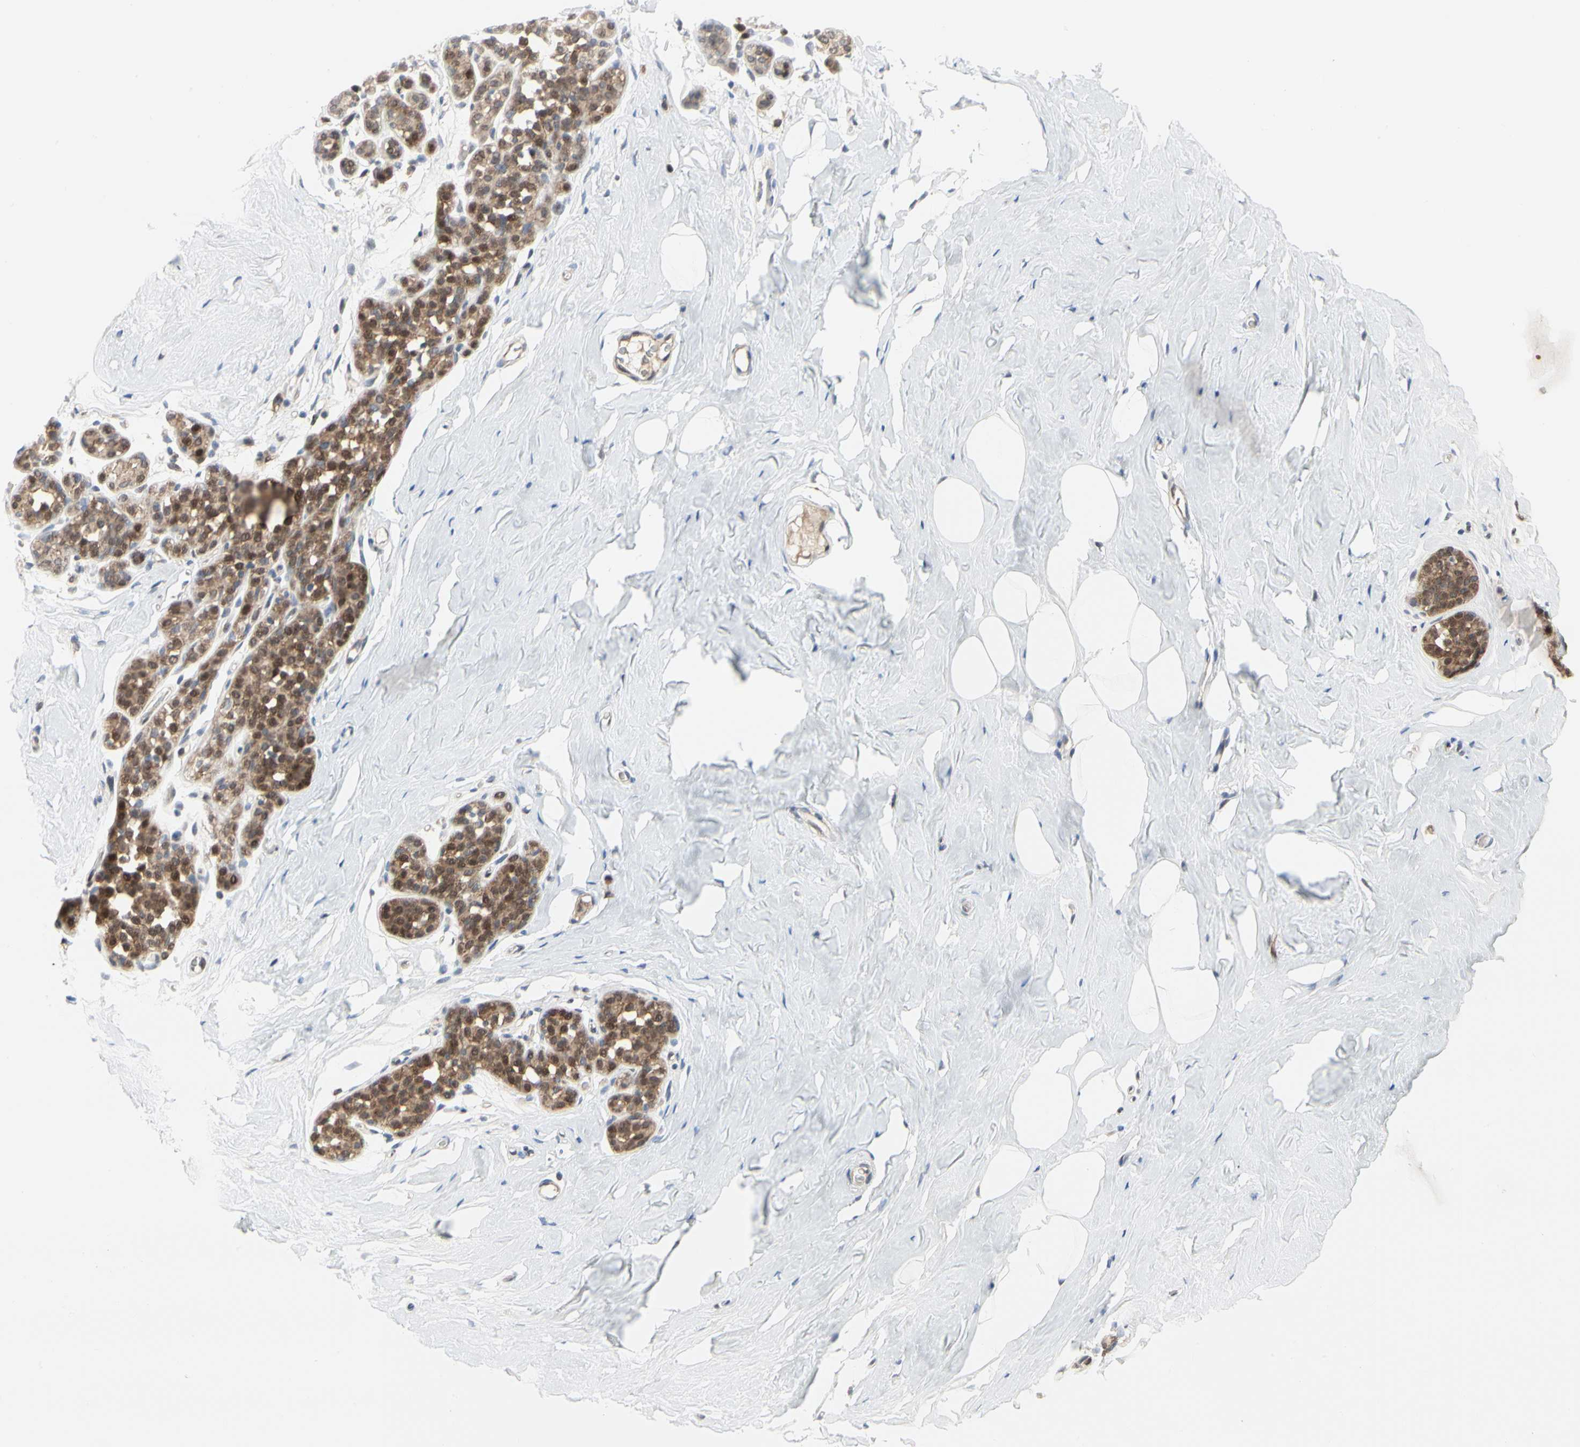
{"staining": {"intensity": "negative", "quantity": "none", "location": "none"}, "tissue": "breast", "cell_type": "Adipocytes", "image_type": "normal", "snomed": [{"axis": "morphology", "description": "Normal tissue, NOS"}, {"axis": "topography", "description": "Breast"}], "caption": "A micrograph of breast stained for a protein demonstrates no brown staining in adipocytes. (Immunohistochemistry, brightfield microscopy, high magnification).", "gene": "CDK5", "patient": {"sex": "female", "age": 75}}